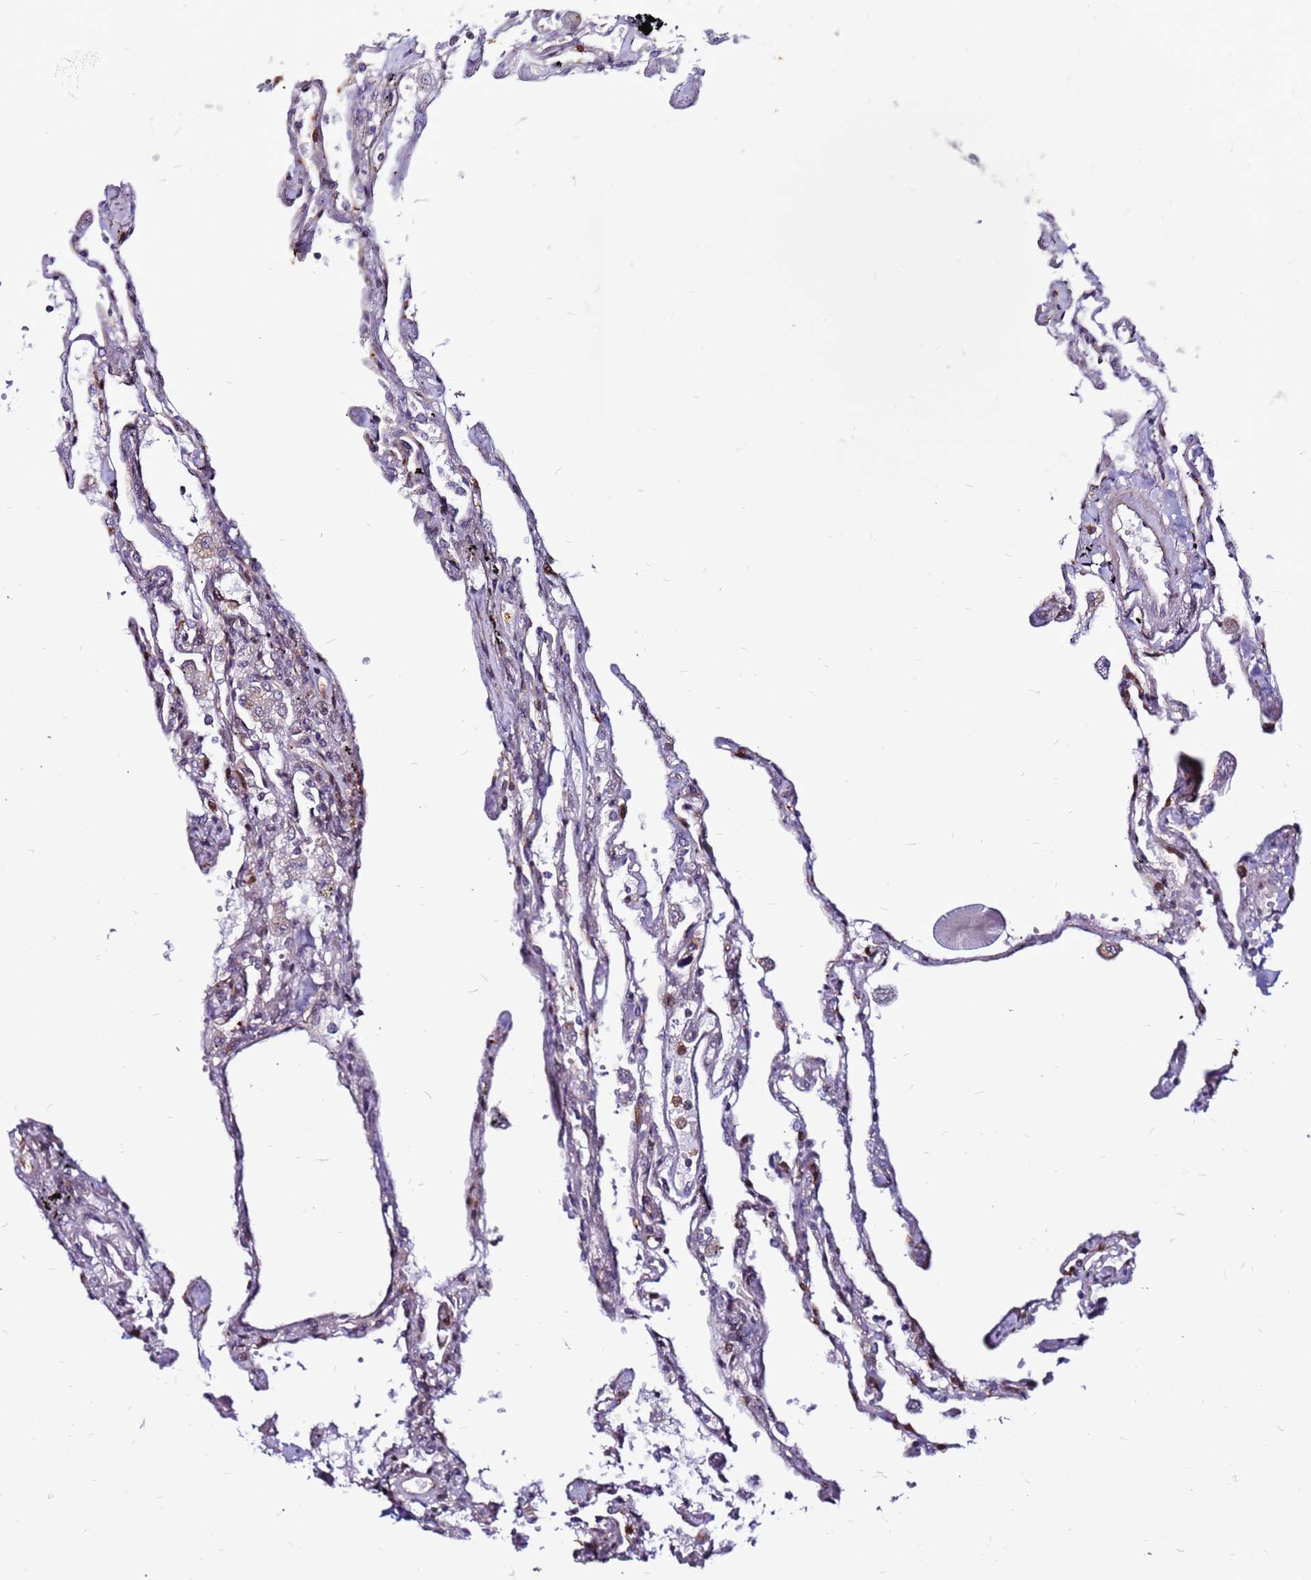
{"staining": {"intensity": "moderate", "quantity": "25%-75%", "location": "nuclear"}, "tissue": "lung", "cell_type": "Alveolar cells", "image_type": "normal", "snomed": [{"axis": "morphology", "description": "Normal tissue, NOS"}, {"axis": "topography", "description": "Lung"}], "caption": "This is a histology image of IHC staining of unremarkable lung, which shows moderate expression in the nuclear of alveolar cells.", "gene": "CLK3", "patient": {"sex": "female", "age": 67}}